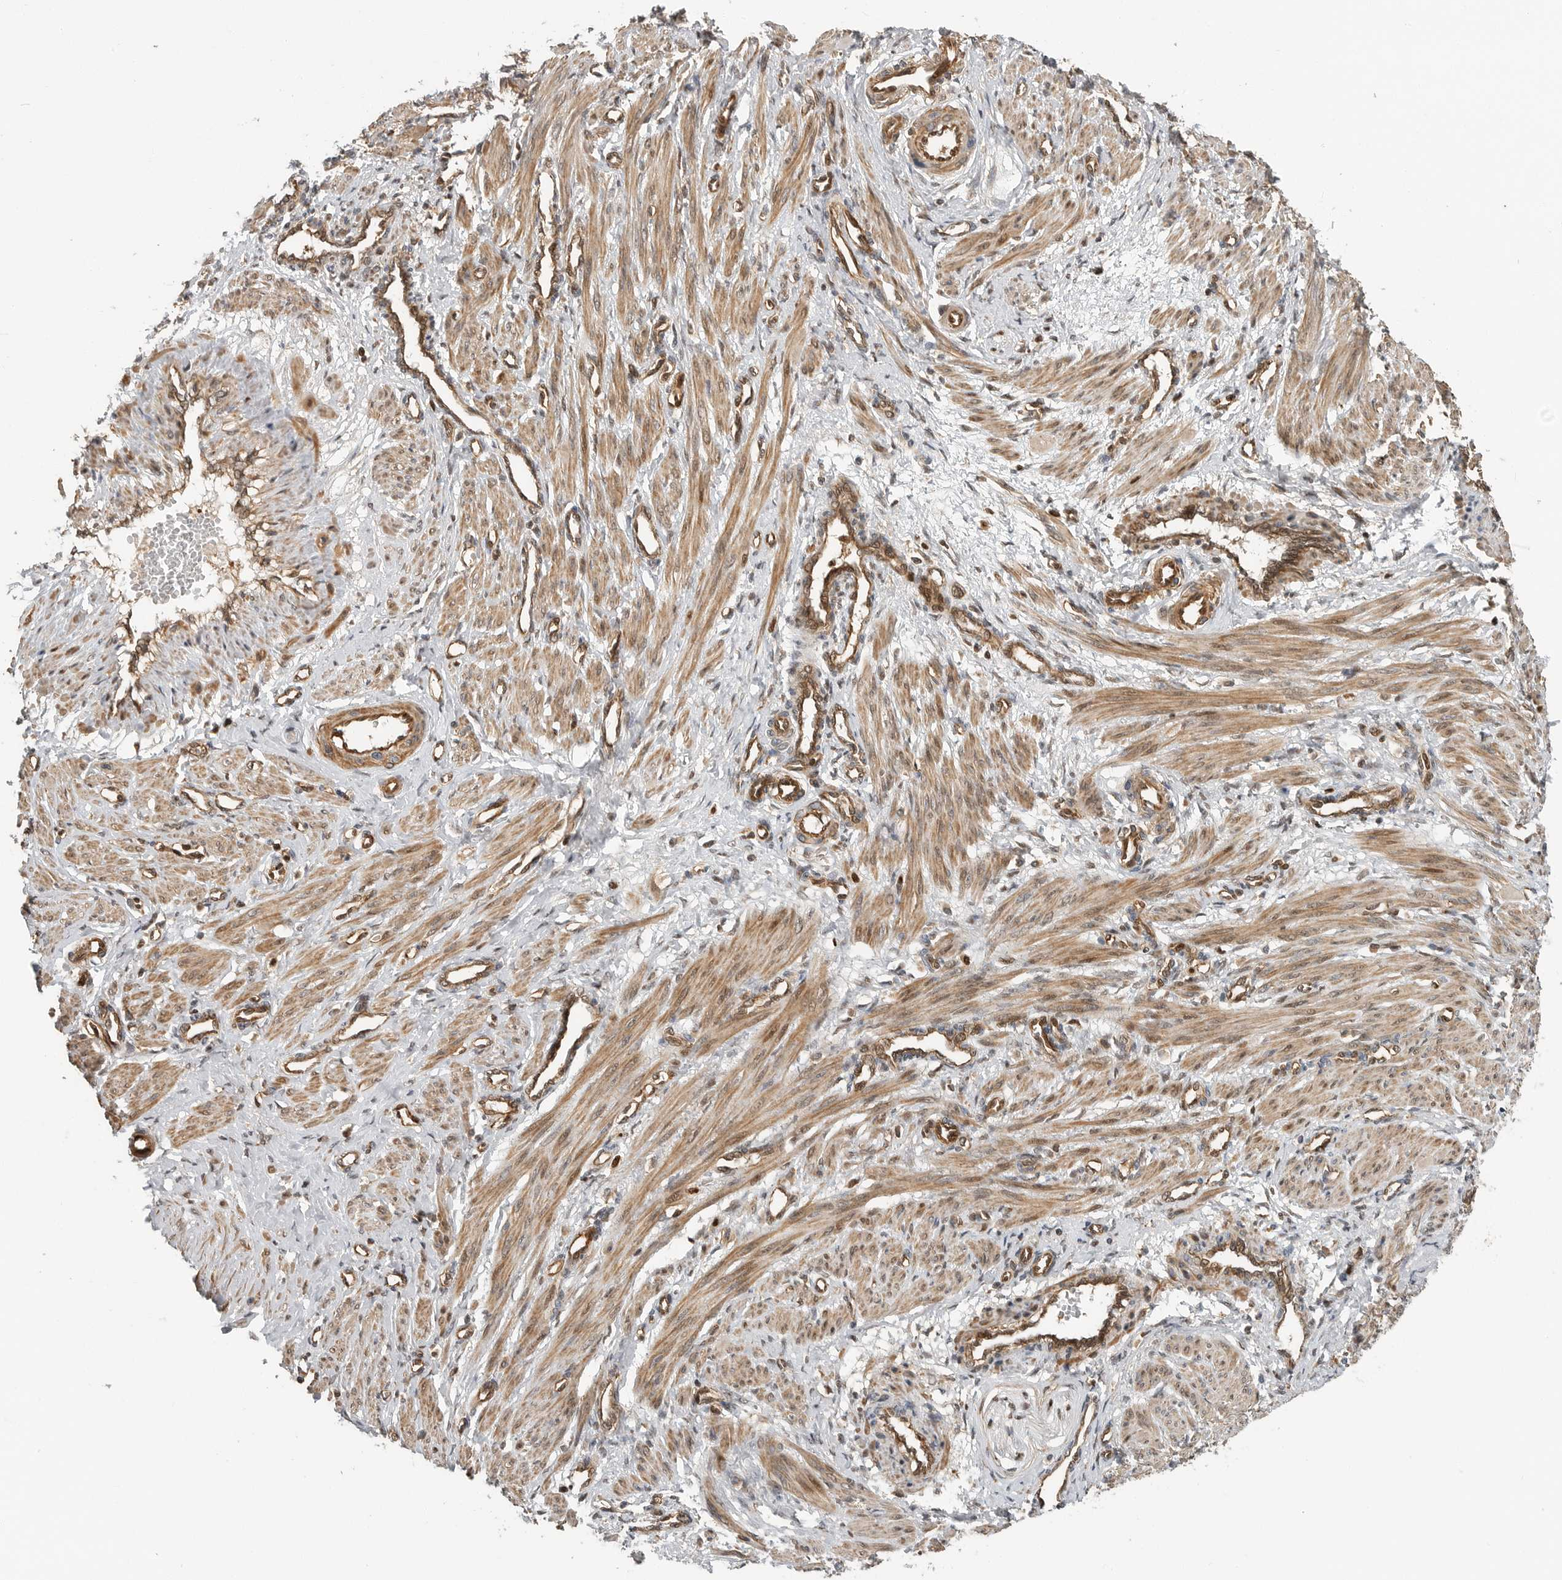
{"staining": {"intensity": "moderate", "quantity": ">75%", "location": "cytoplasmic/membranous,nuclear"}, "tissue": "smooth muscle", "cell_type": "Smooth muscle cells", "image_type": "normal", "snomed": [{"axis": "morphology", "description": "Normal tissue, NOS"}, {"axis": "topography", "description": "Endometrium"}], "caption": "Smooth muscle stained with immunohistochemistry (IHC) displays moderate cytoplasmic/membranous,nuclear staining in about >75% of smooth muscle cells.", "gene": "STRAP", "patient": {"sex": "female", "age": 33}}